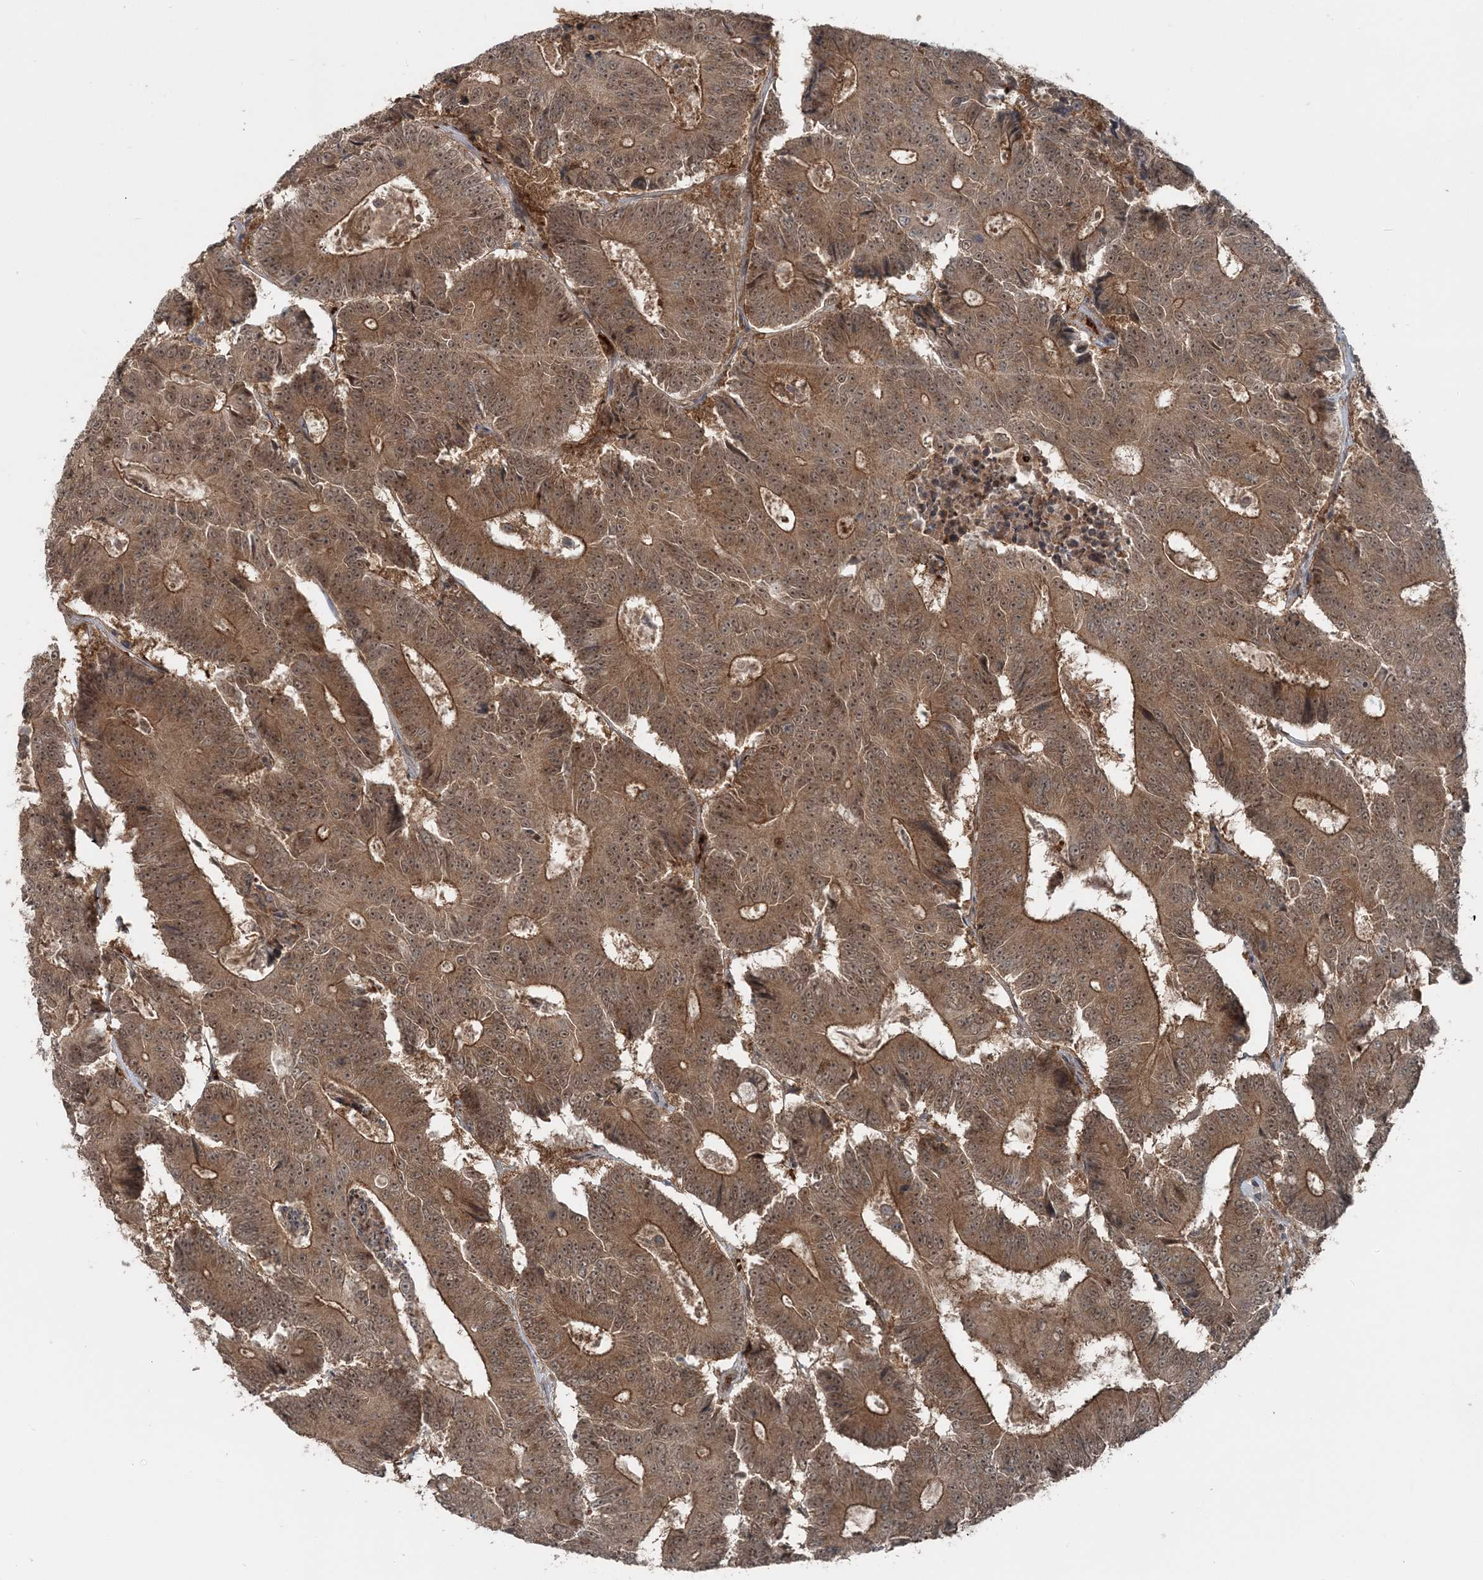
{"staining": {"intensity": "moderate", "quantity": ">75%", "location": "cytoplasmic/membranous,nuclear"}, "tissue": "colorectal cancer", "cell_type": "Tumor cells", "image_type": "cancer", "snomed": [{"axis": "morphology", "description": "Adenocarcinoma, NOS"}, {"axis": "topography", "description": "Colon"}], "caption": "Moderate cytoplasmic/membranous and nuclear protein staining is appreciated in about >75% of tumor cells in colorectal cancer (adenocarcinoma).", "gene": "FBXL17", "patient": {"sex": "male", "age": 83}}